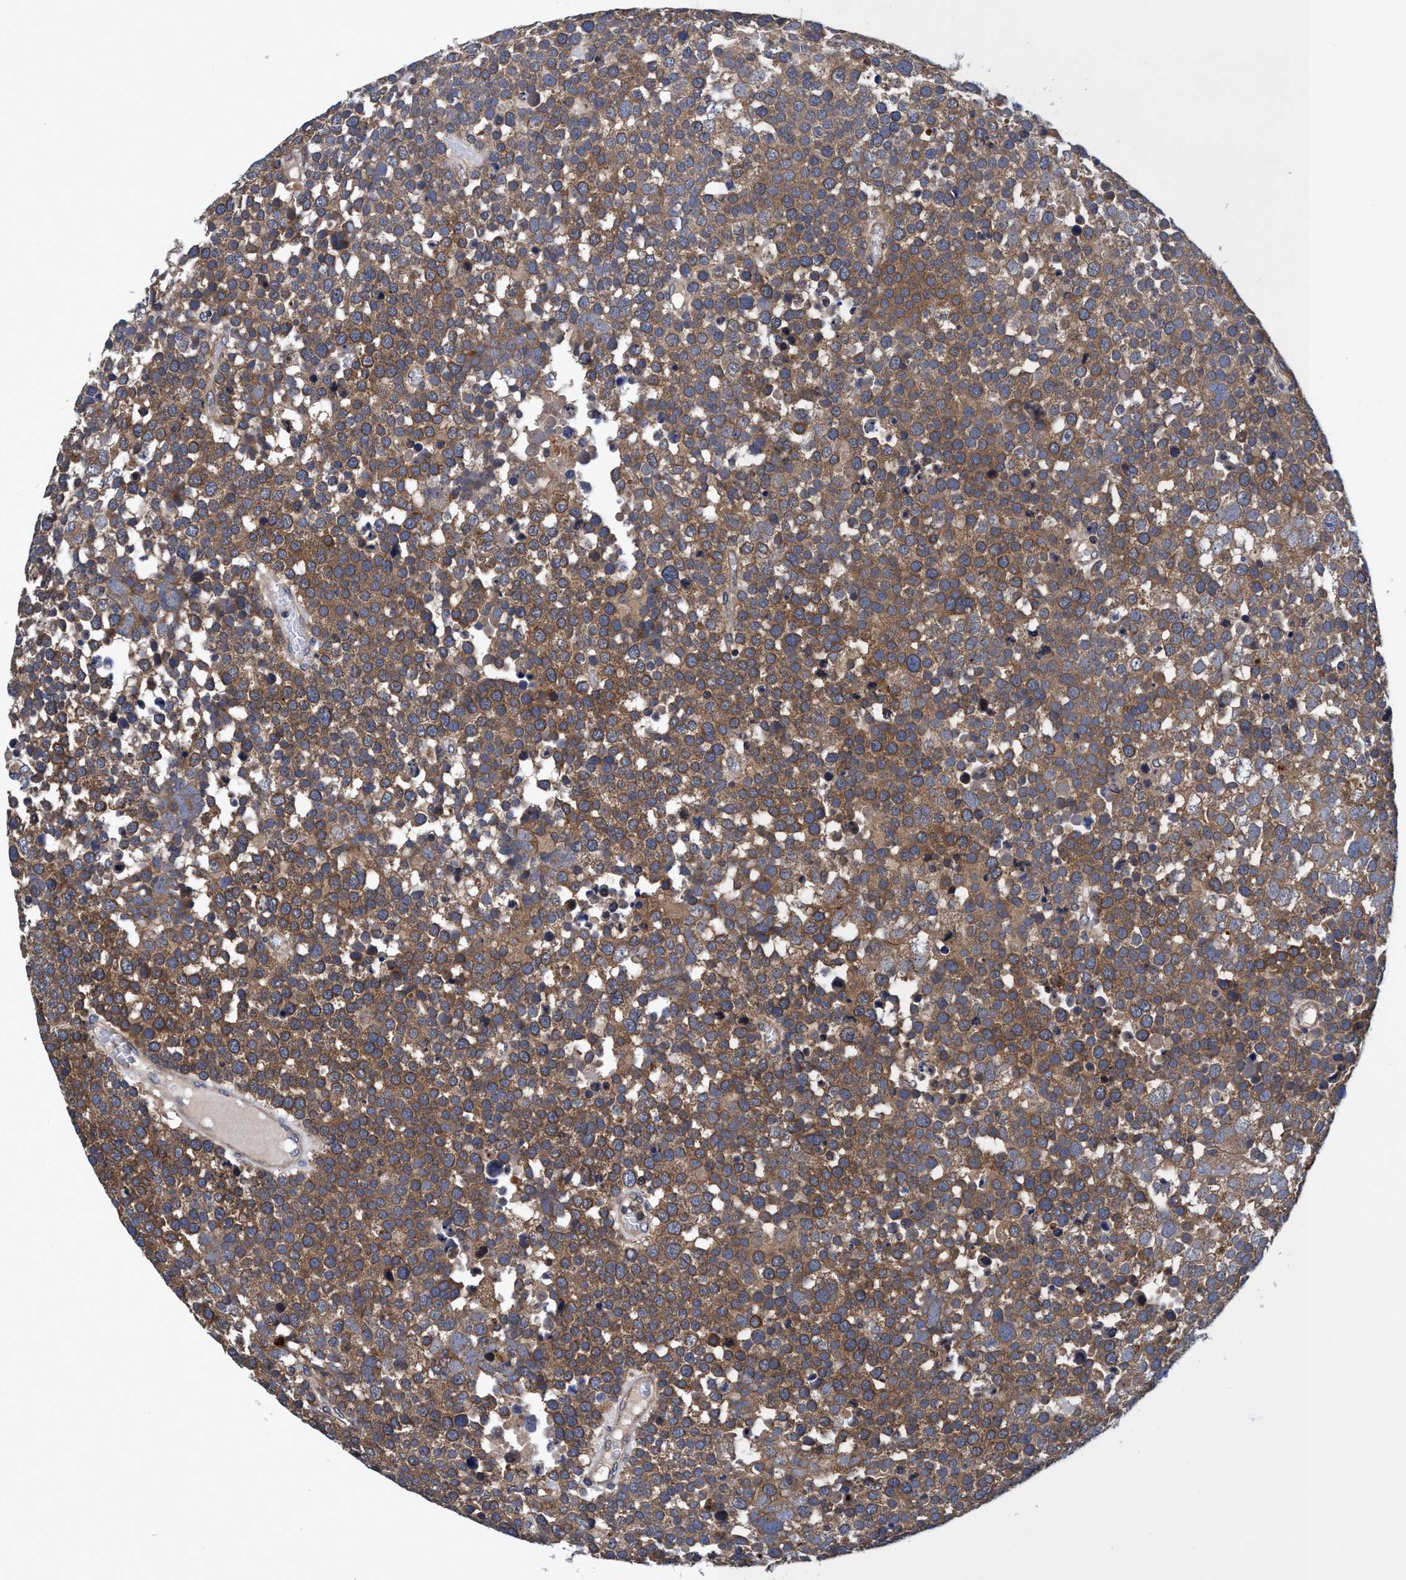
{"staining": {"intensity": "moderate", "quantity": ">75%", "location": "cytoplasmic/membranous"}, "tissue": "testis cancer", "cell_type": "Tumor cells", "image_type": "cancer", "snomed": [{"axis": "morphology", "description": "Seminoma, NOS"}, {"axis": "topography", "description": "Testis"}], "caption": "Moderate cytoplasmic/membranous protein positivity is present in approximately >75% of tumor cells in testis seminoma. (Stains: DAB in brown, nuclei in blue, Microscopy: brightfield microscopy at high magnification).", "gene": "CALCOCO2", "patient": {"sex": "male", "age": 71}}